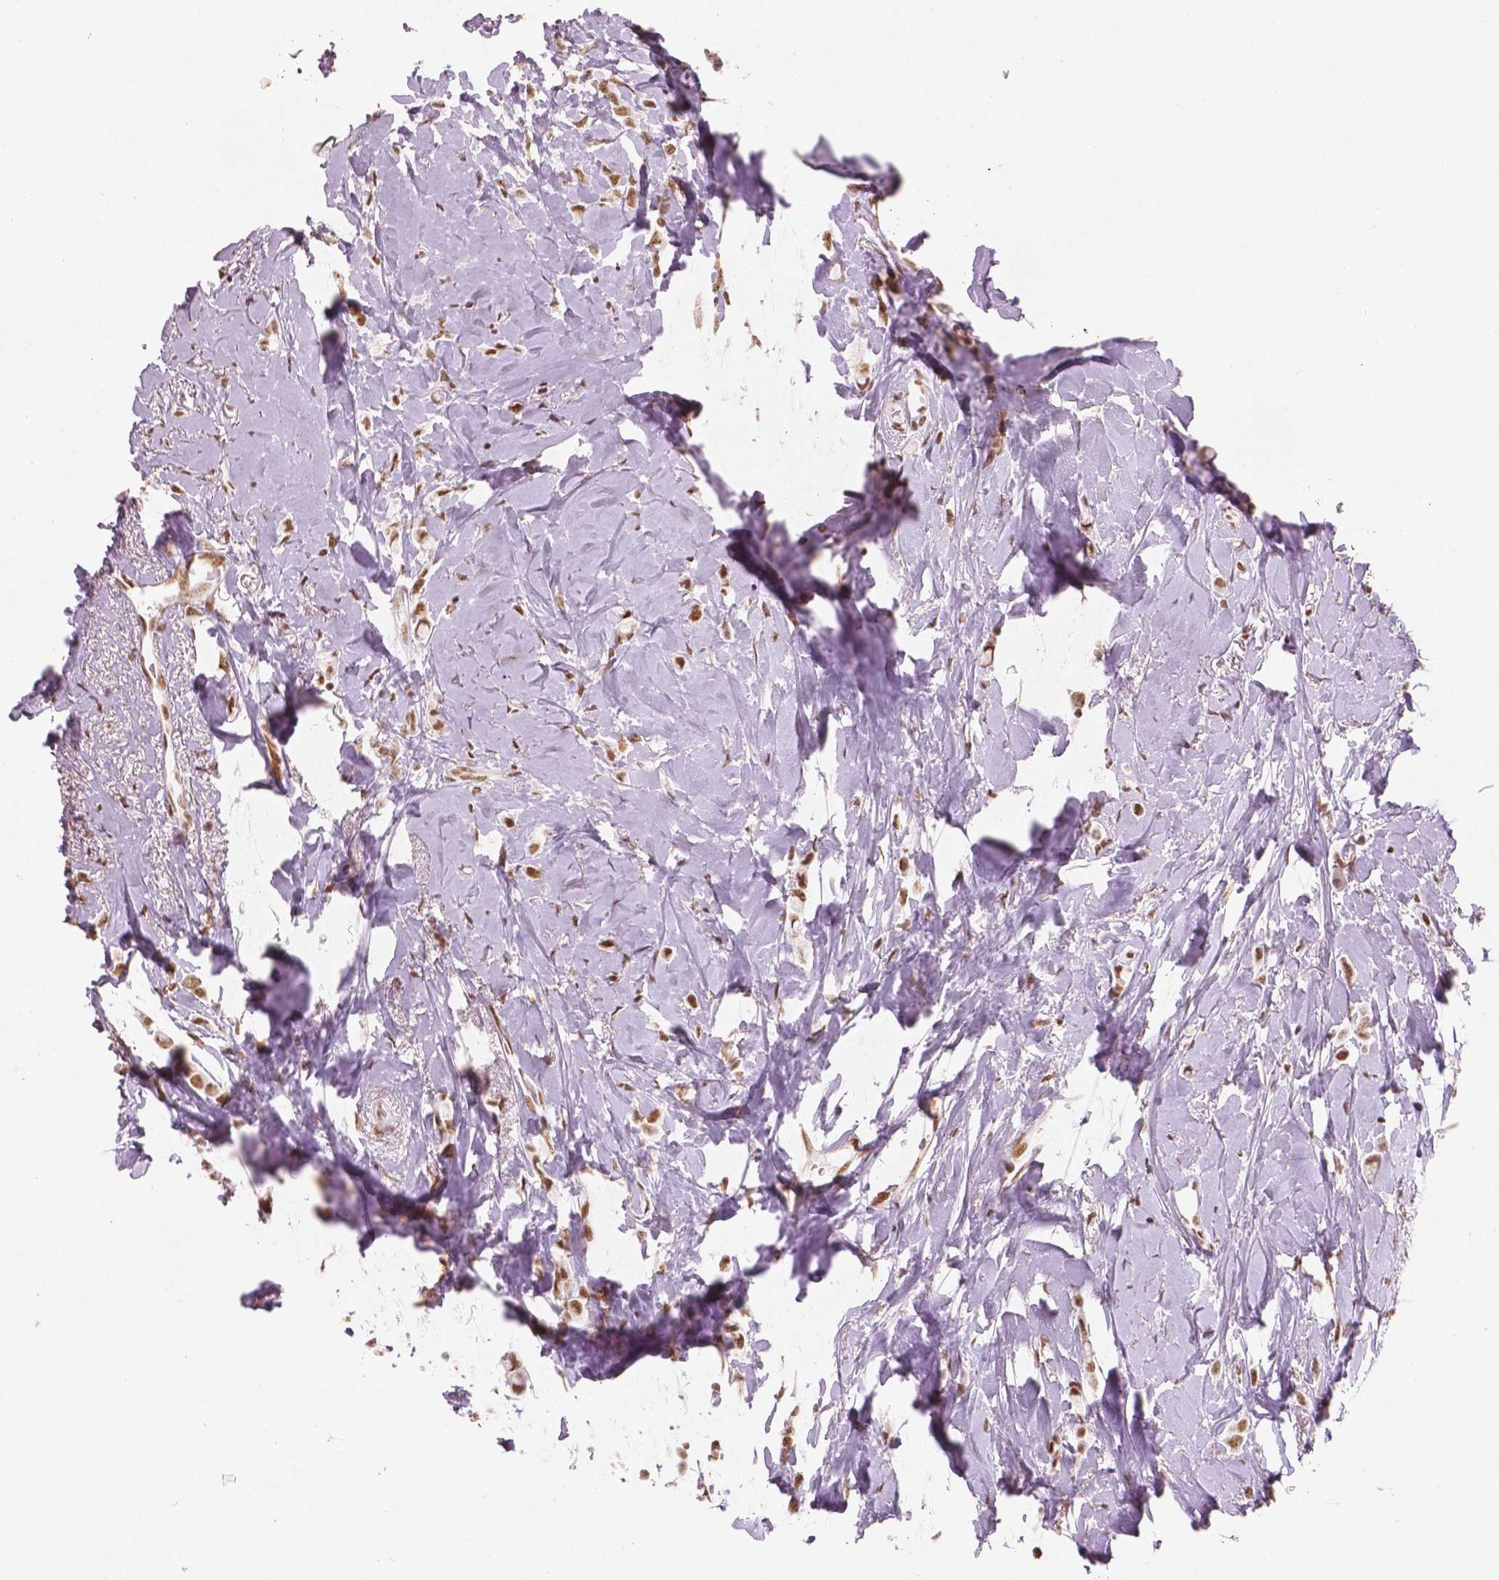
{"staining": {"intensity": "moderate", "quantity": ">75%", "location": "nuclear"}, "tissue": "breast cancer", "cell_type": "Tumor cells", "image_type": "cancer", "snomed": [{"axis": "morphology", "description": "Lobular carcinoma"}, {"axis": "topography", "description": "Breast"}], "caption": "About >75% of tumor cells in human breast lobular carcinoma show moderate nuclear protein positivity as visualized by brown immunohistochemical staining.", "gene": "BRD4", "patient": {"sex": "female", "age": 66}}